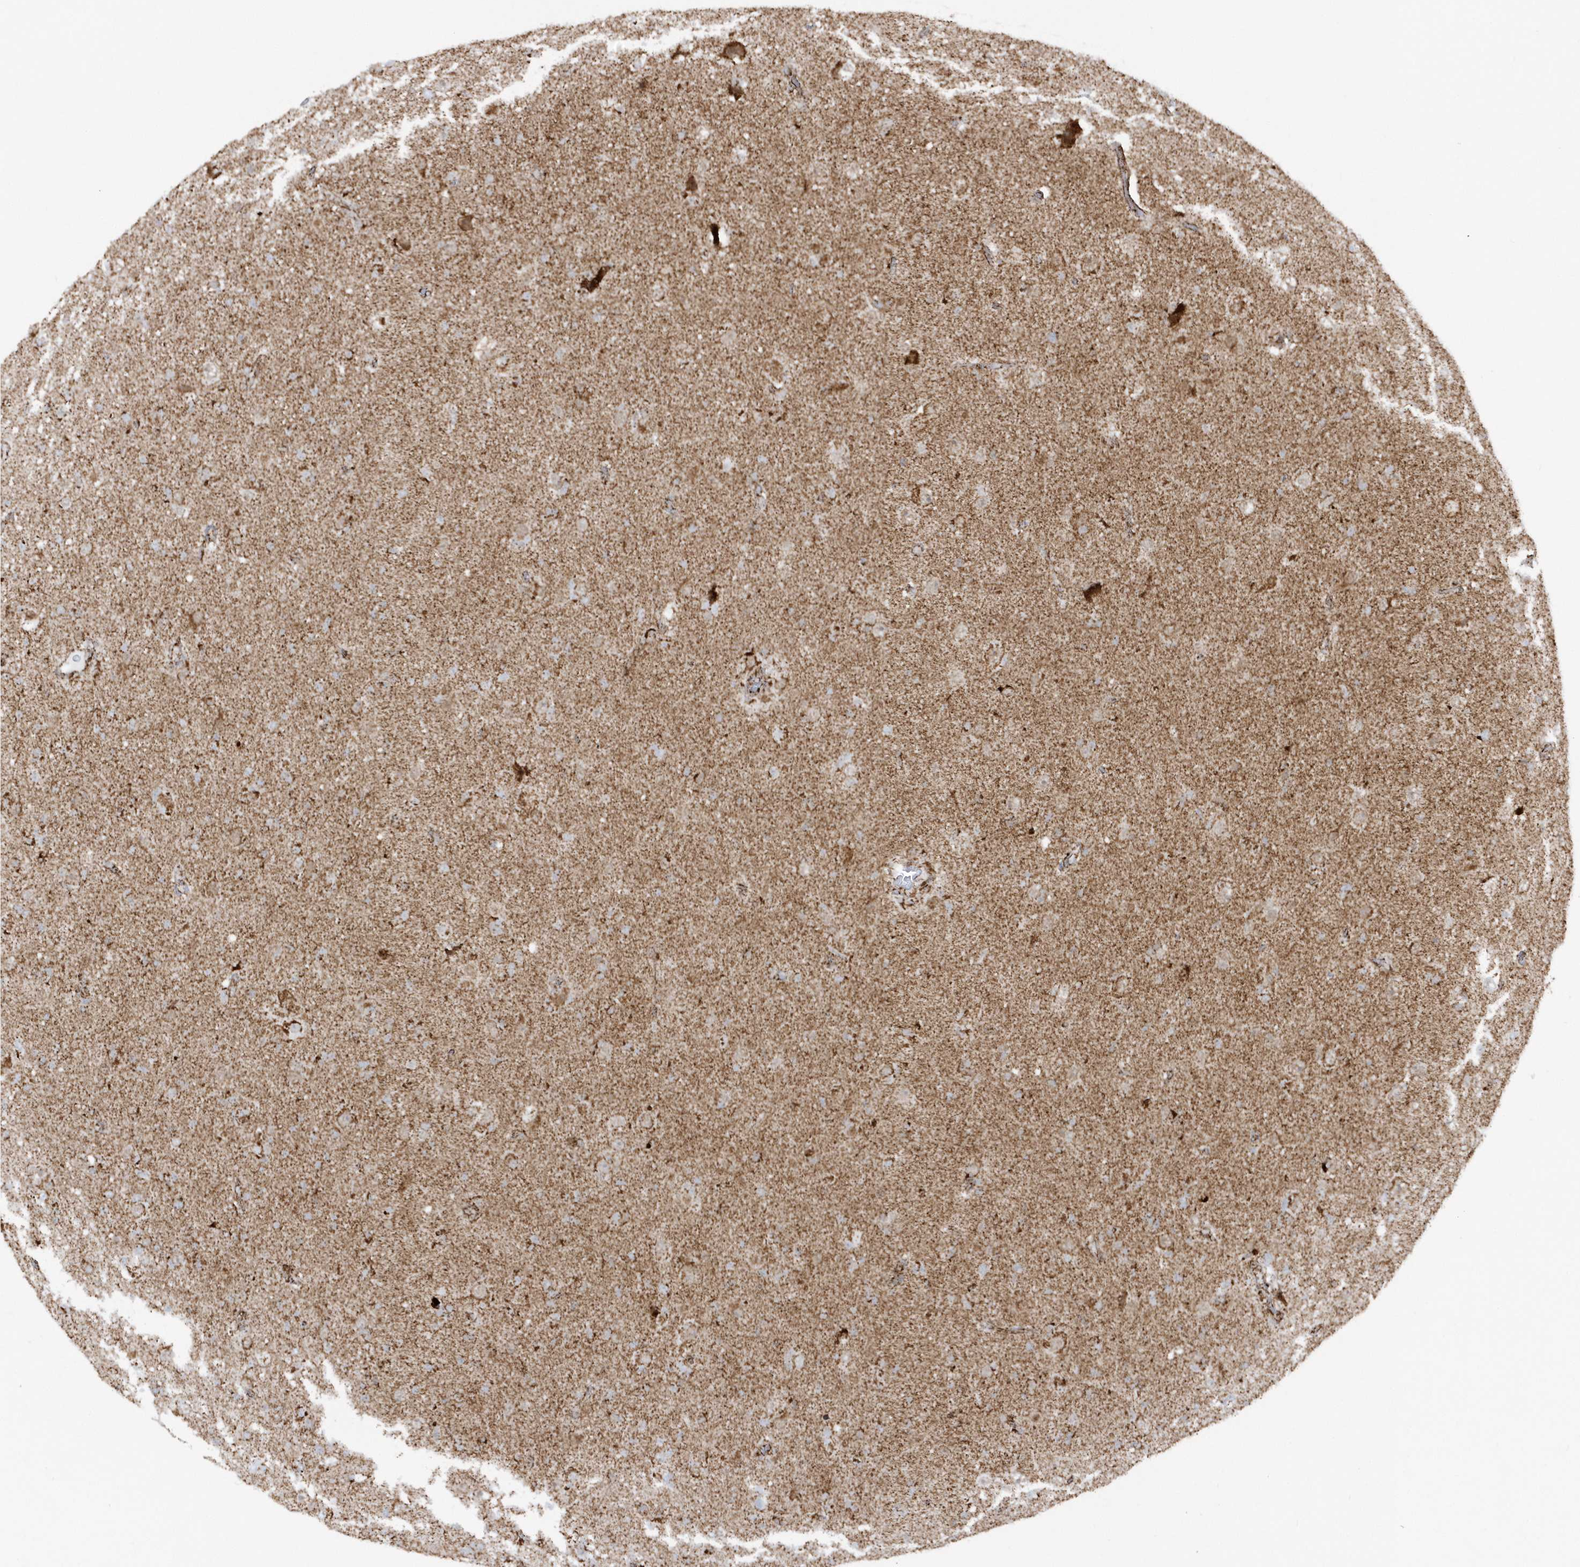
{"staining": {"intensity": "moderate", "quantity": ">75%", "location": "cytoplasmic/membranous"}, "tissue": "glioma", "cell_type": "Tumor cells", "image_type": "cancer", "snomed": [{"axis": "morphology", "description": "Glioma, malignant, High grade"}, {"axis": "topography", "description": "Brain"}], "caption": "Brown immunohistochemical staining in human malignant high-grade glioma exhibits moderate cytoplasmic/membranous staining in about >75% of tumor cells.", "gene": "CRY2", "patient": {"sex": "female", "age": 57}}